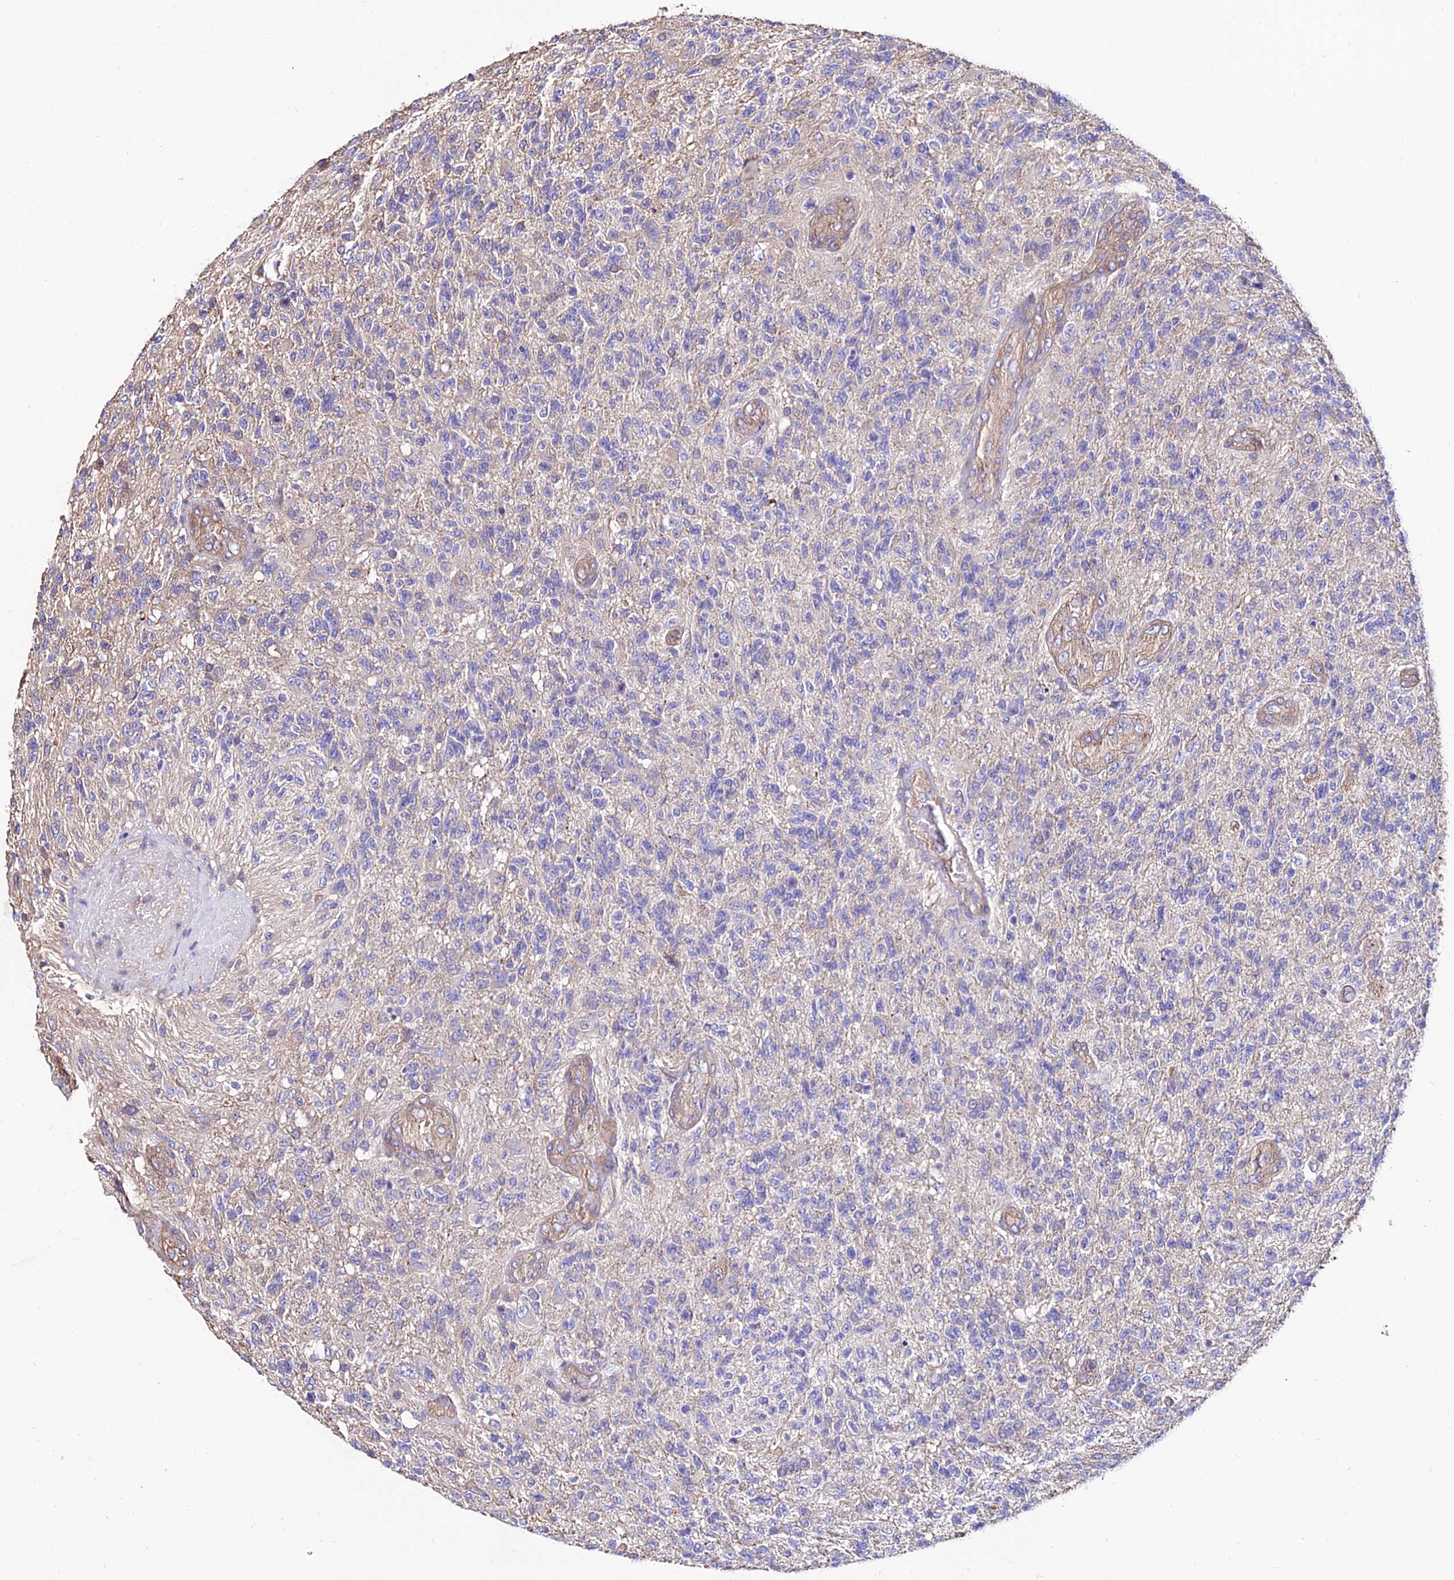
{"staining": {"intensity": "negative", "quantity": "none", "location": "none"}, "tissue": "glioma", "cell_type": "Tumor cells", "image_type": "cancer", "snomed": [{"axis": "morphology", "description": "Glioma, malignant, High grade"}, {"axis": "topography", "description": "Brain"}], "caption": "IHC photomicrograph of neoplastic tissue: human glioma stained with DAB (3,3'-diaminobenzidine) shows no significant protein positivity in tumor cells.", "gene": "CALM2", "patient": {"sex": "male", "age": 56}}